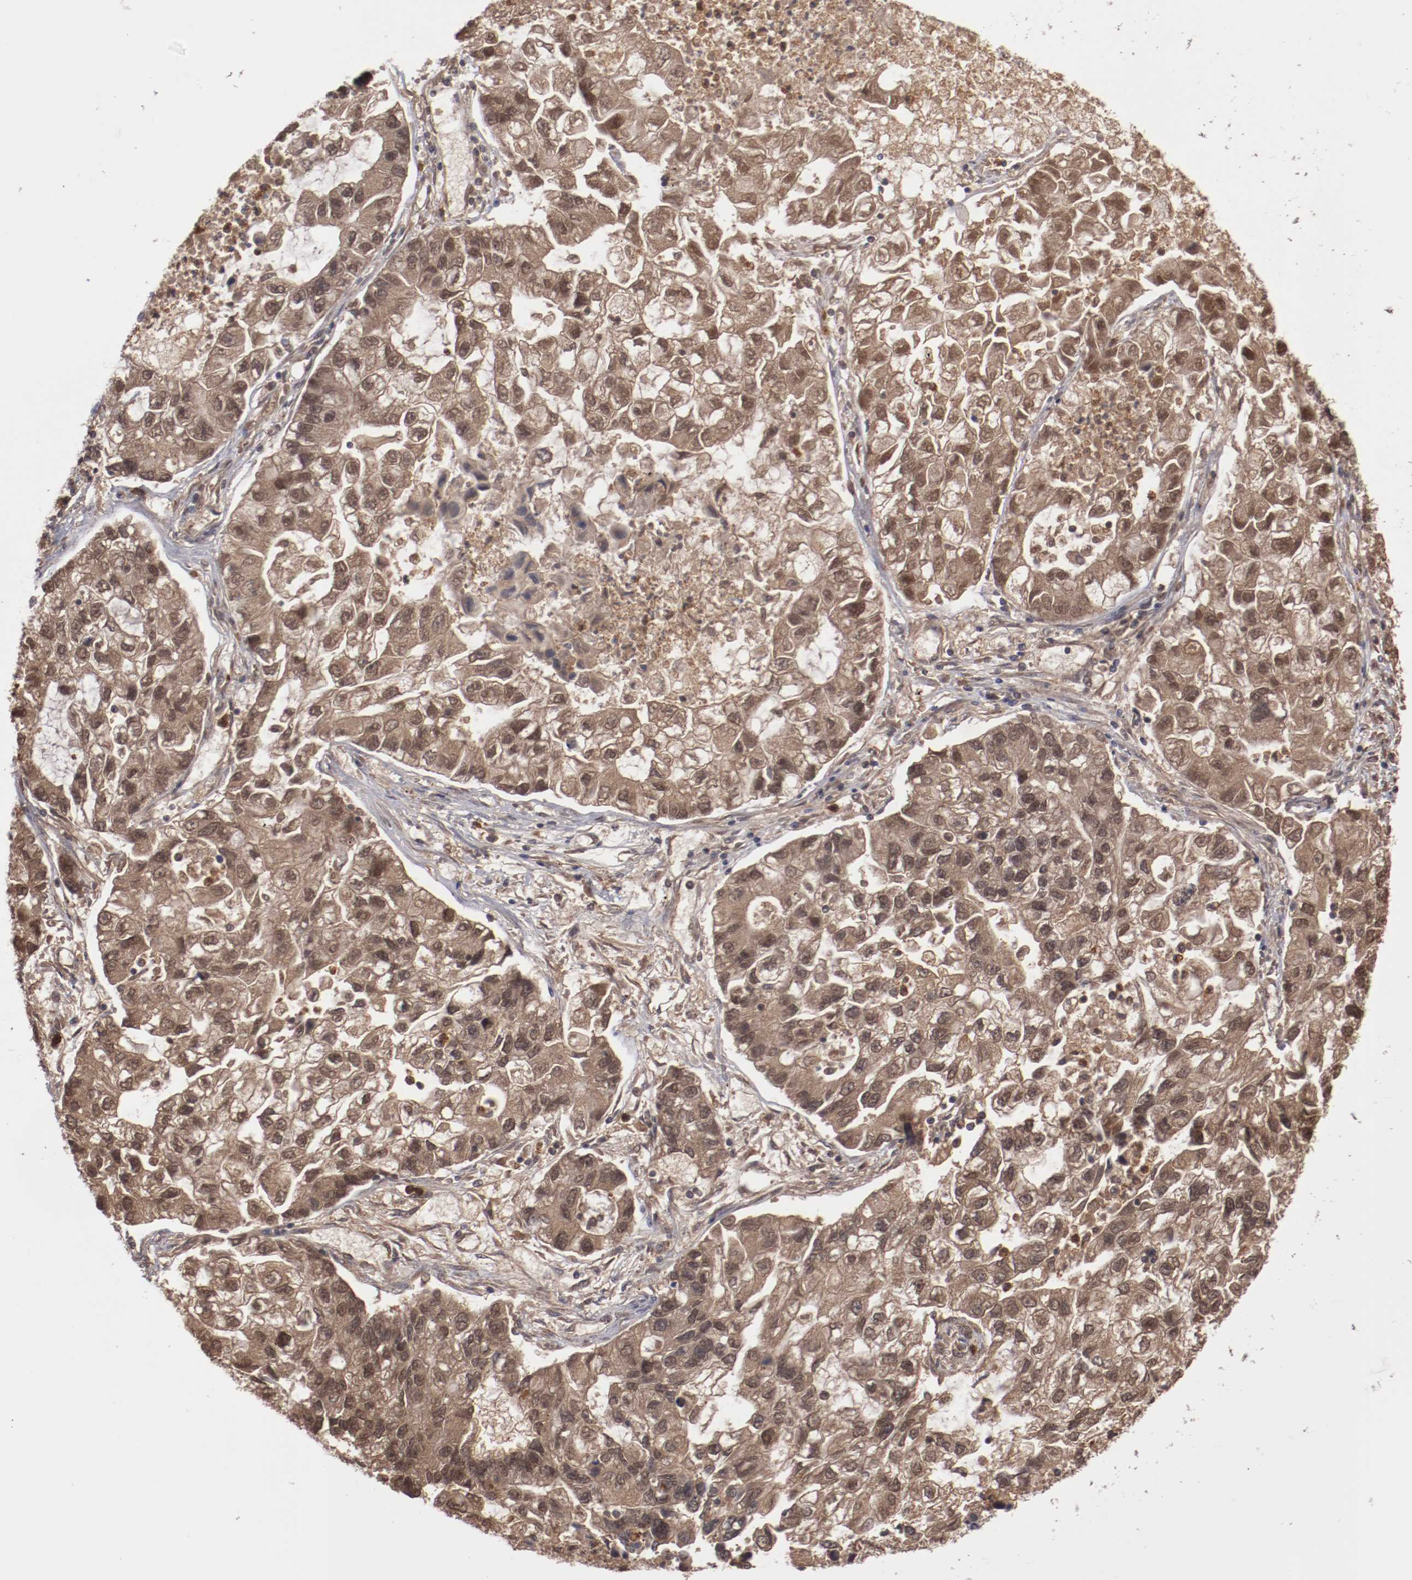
{"staining": {"intensity": "moderate", "quantity": ">75%", "location": "cytoplasmic/membranous,nuclear"}, "tissue": "lung cancer", "cell_type": "Tumor cells", "image_type": "cancer", "snomed": [{"axis": "morphology", "description": "Adenocarcinoma, NOS"}, {"axis": "topography", "description": "Lung"}], "caption": "A medium amount of moderate cytoplasmic/membranous and nuclear expression is present in about >75% of tumor cells in lung adenocarcinoma tissue.", "gene": "SERPINA7", "patient": {"sex": "female", "age": 51}}